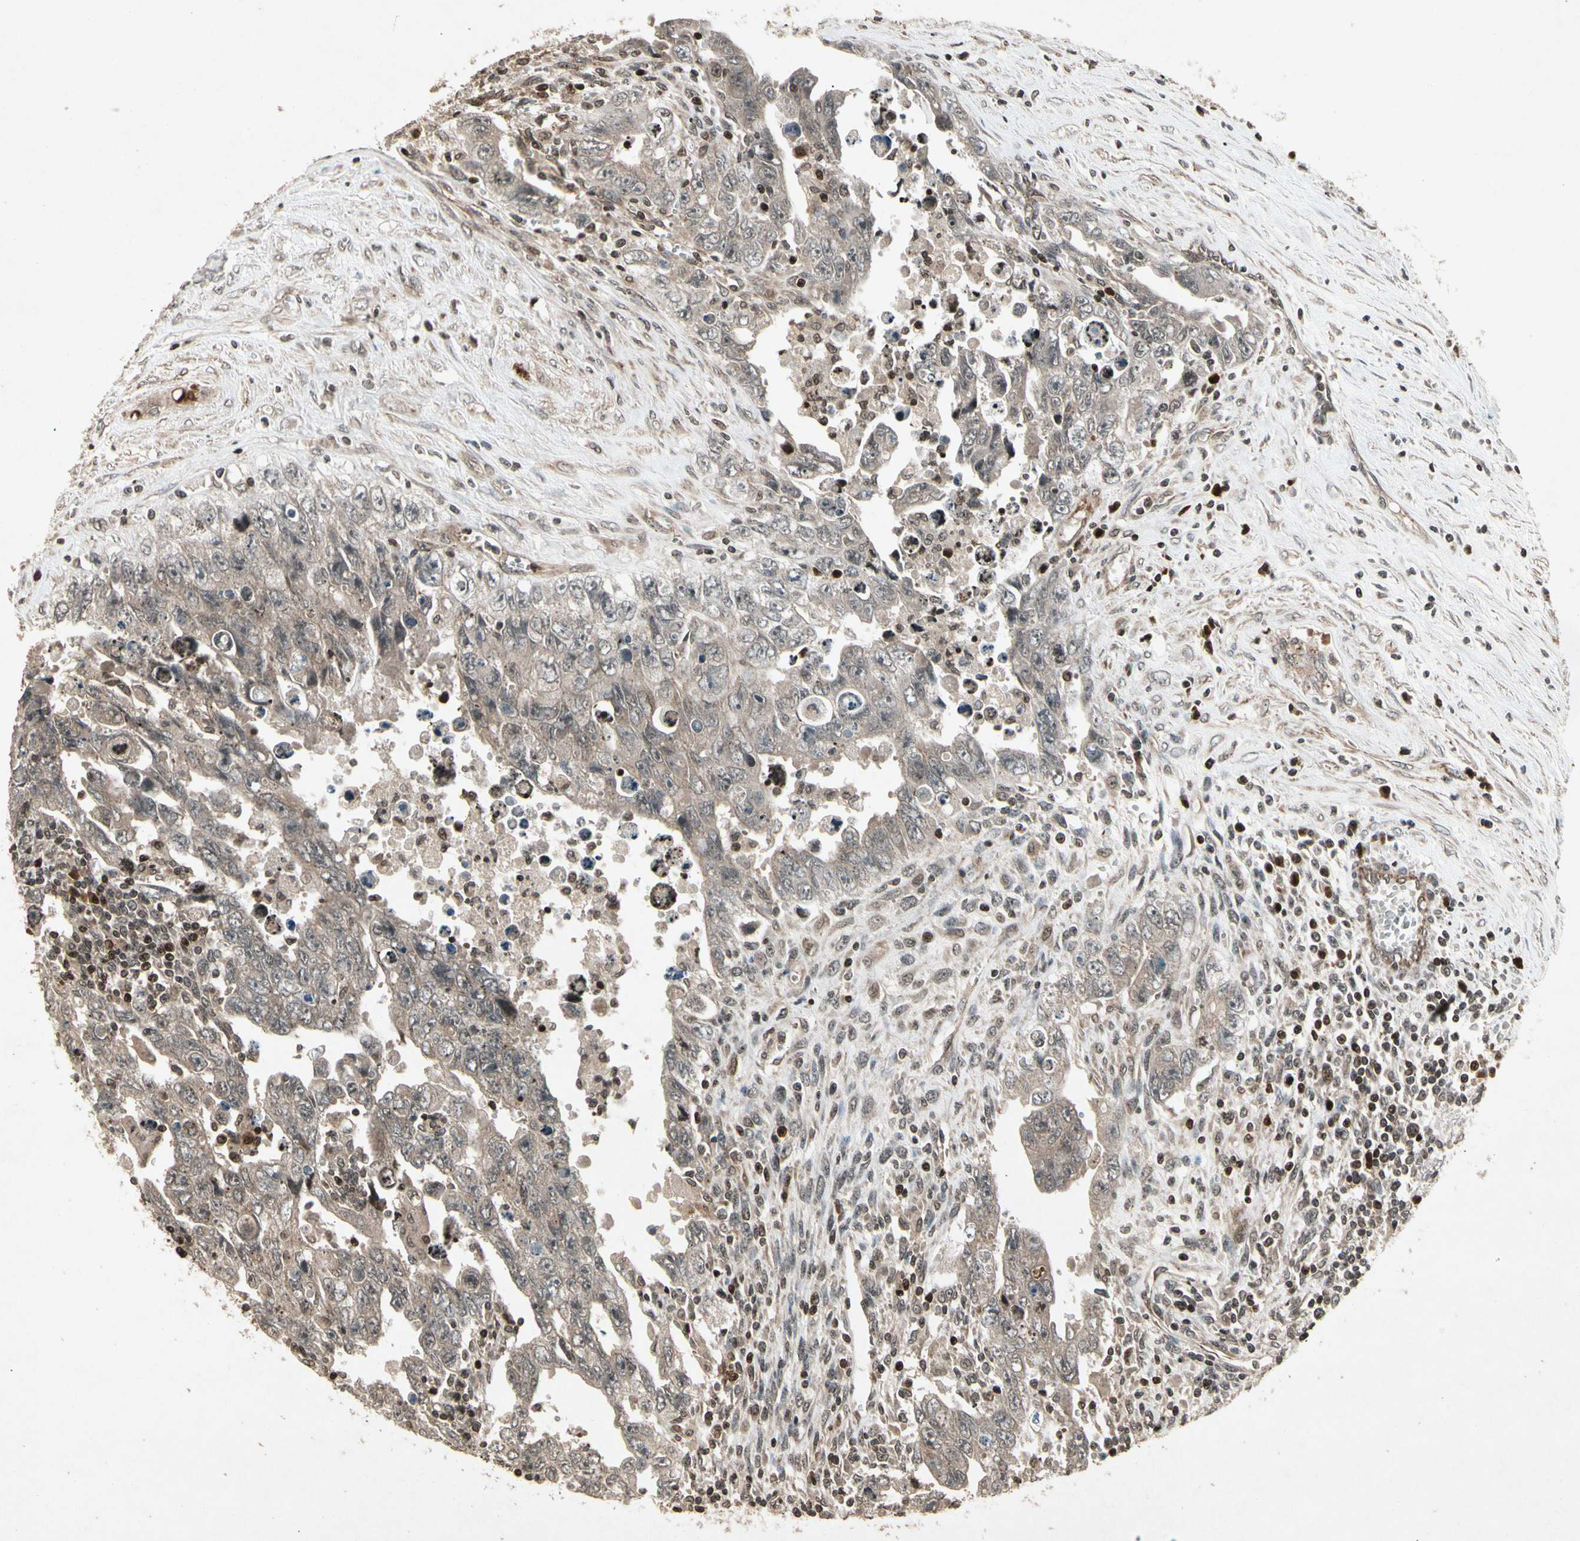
{"staining": {"intensity": "moderate", "quantity": ">75%", "location": "cytoplasmic/membranous"}, "tissue": "testis cancer", "cell_type": "Tumor cells", "image_type": "cancer", "snomed": [{"axis": "morphology", "description": "Carcinoma, Embryonal, NOS"}, {"axis": "topography", "description": "Testis"}], "caption": "The immunohistochemical stain highlights moderate cytoplasmic/membranous staining in tumor cells of testis cancer (embryonal carcinoma) tissue.", "gene": "GLRX", "patient": {"sex": "male", "age": 28}}